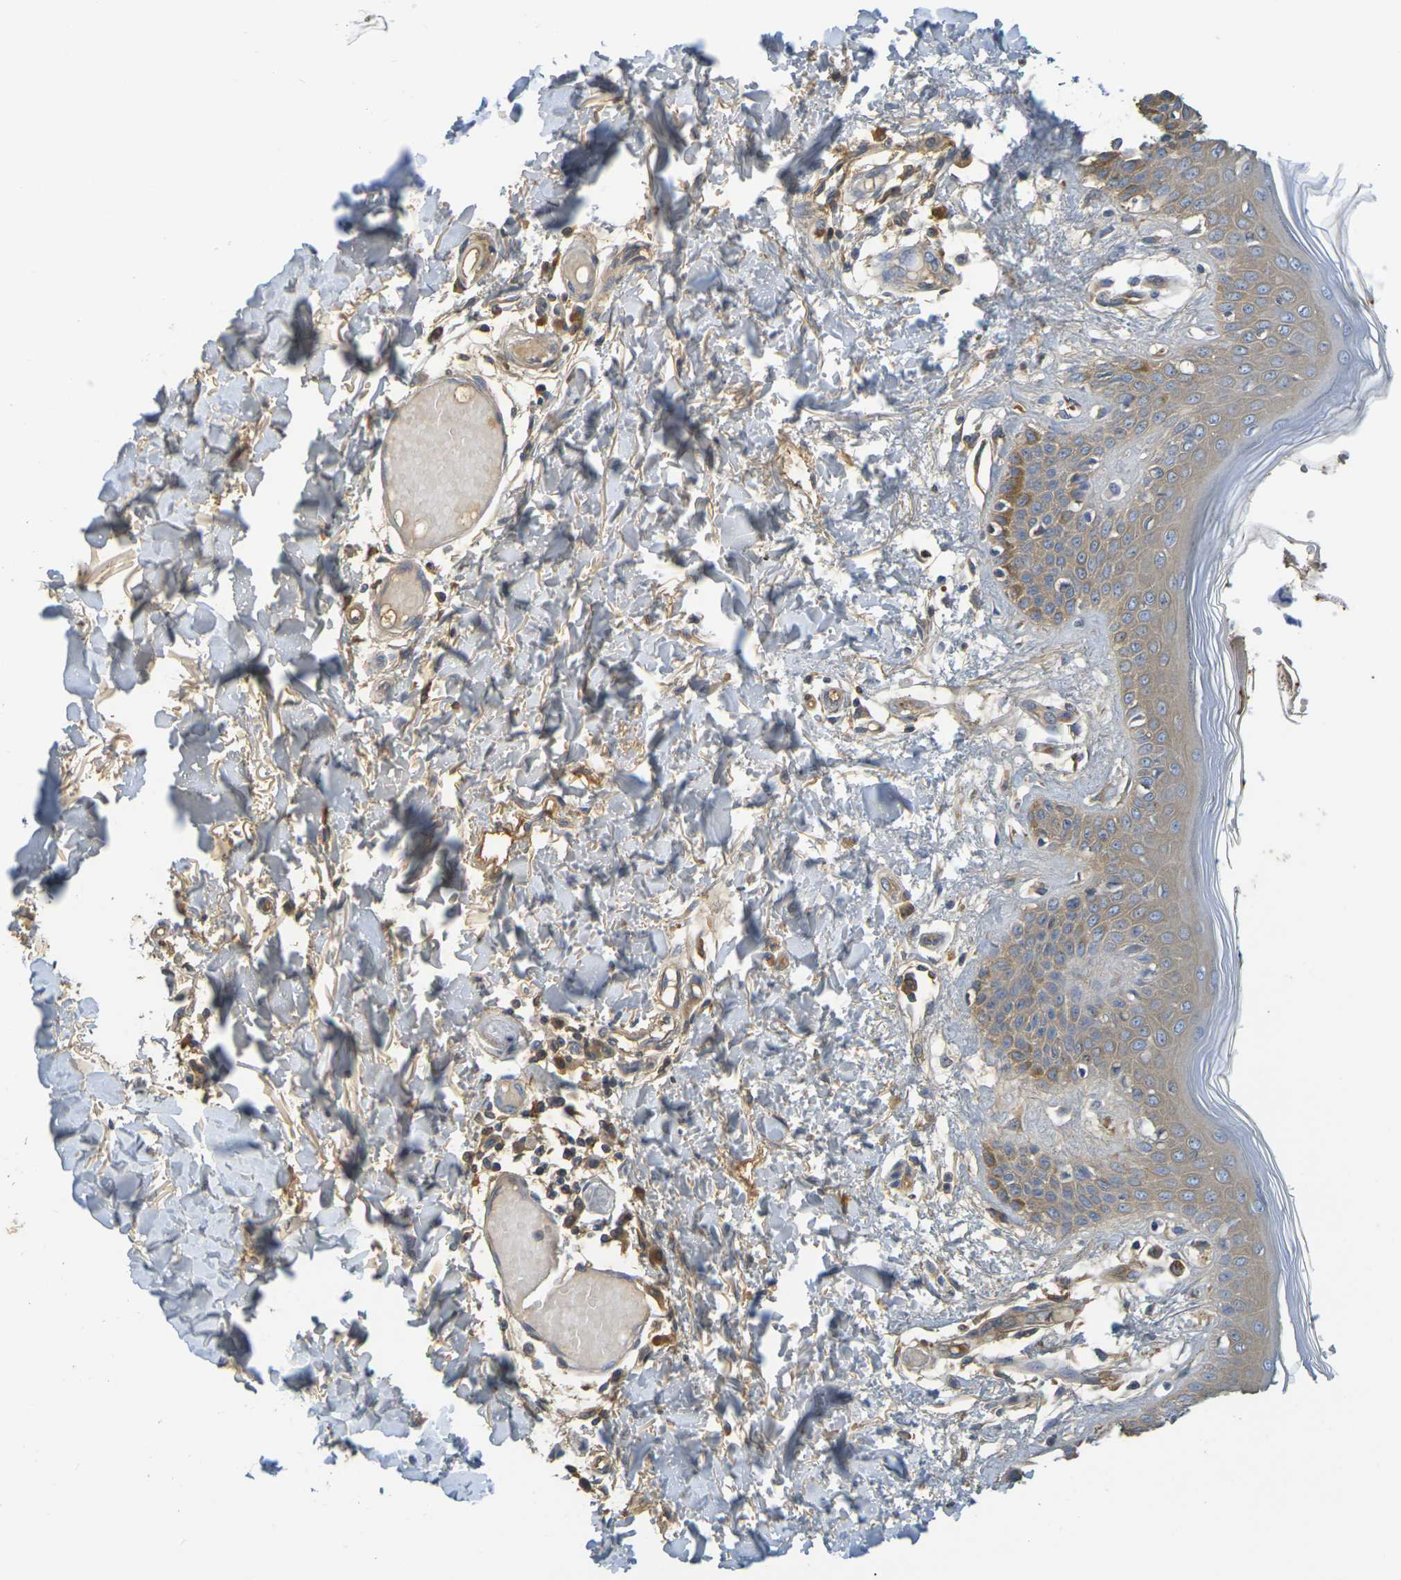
{"staining": {"intensity": "moderate", "quantity": ">75%", "location": "cytoplasmic/membranous"}, "tissue": "skin", "cell_type": "Fibroblasts", "image_type": "normal", "snomed": [{"axis": "morphology", "description": "Normal tissue, NOS"}, {"axis": "topography", "description": "Skin"}], "caption": "A high-resolution image shows immunohistochemistry staining of normal skin, which shows moderate cytoplasmic/membranous staining in approximately >75% of fibroblasts. The protein is stained brown, and the nuclei are stained in blue (DAB IHC with brightfield microscopy, high magnification).", "gene": "C1QA", "patient": {"sex": "male", "age": 53}}